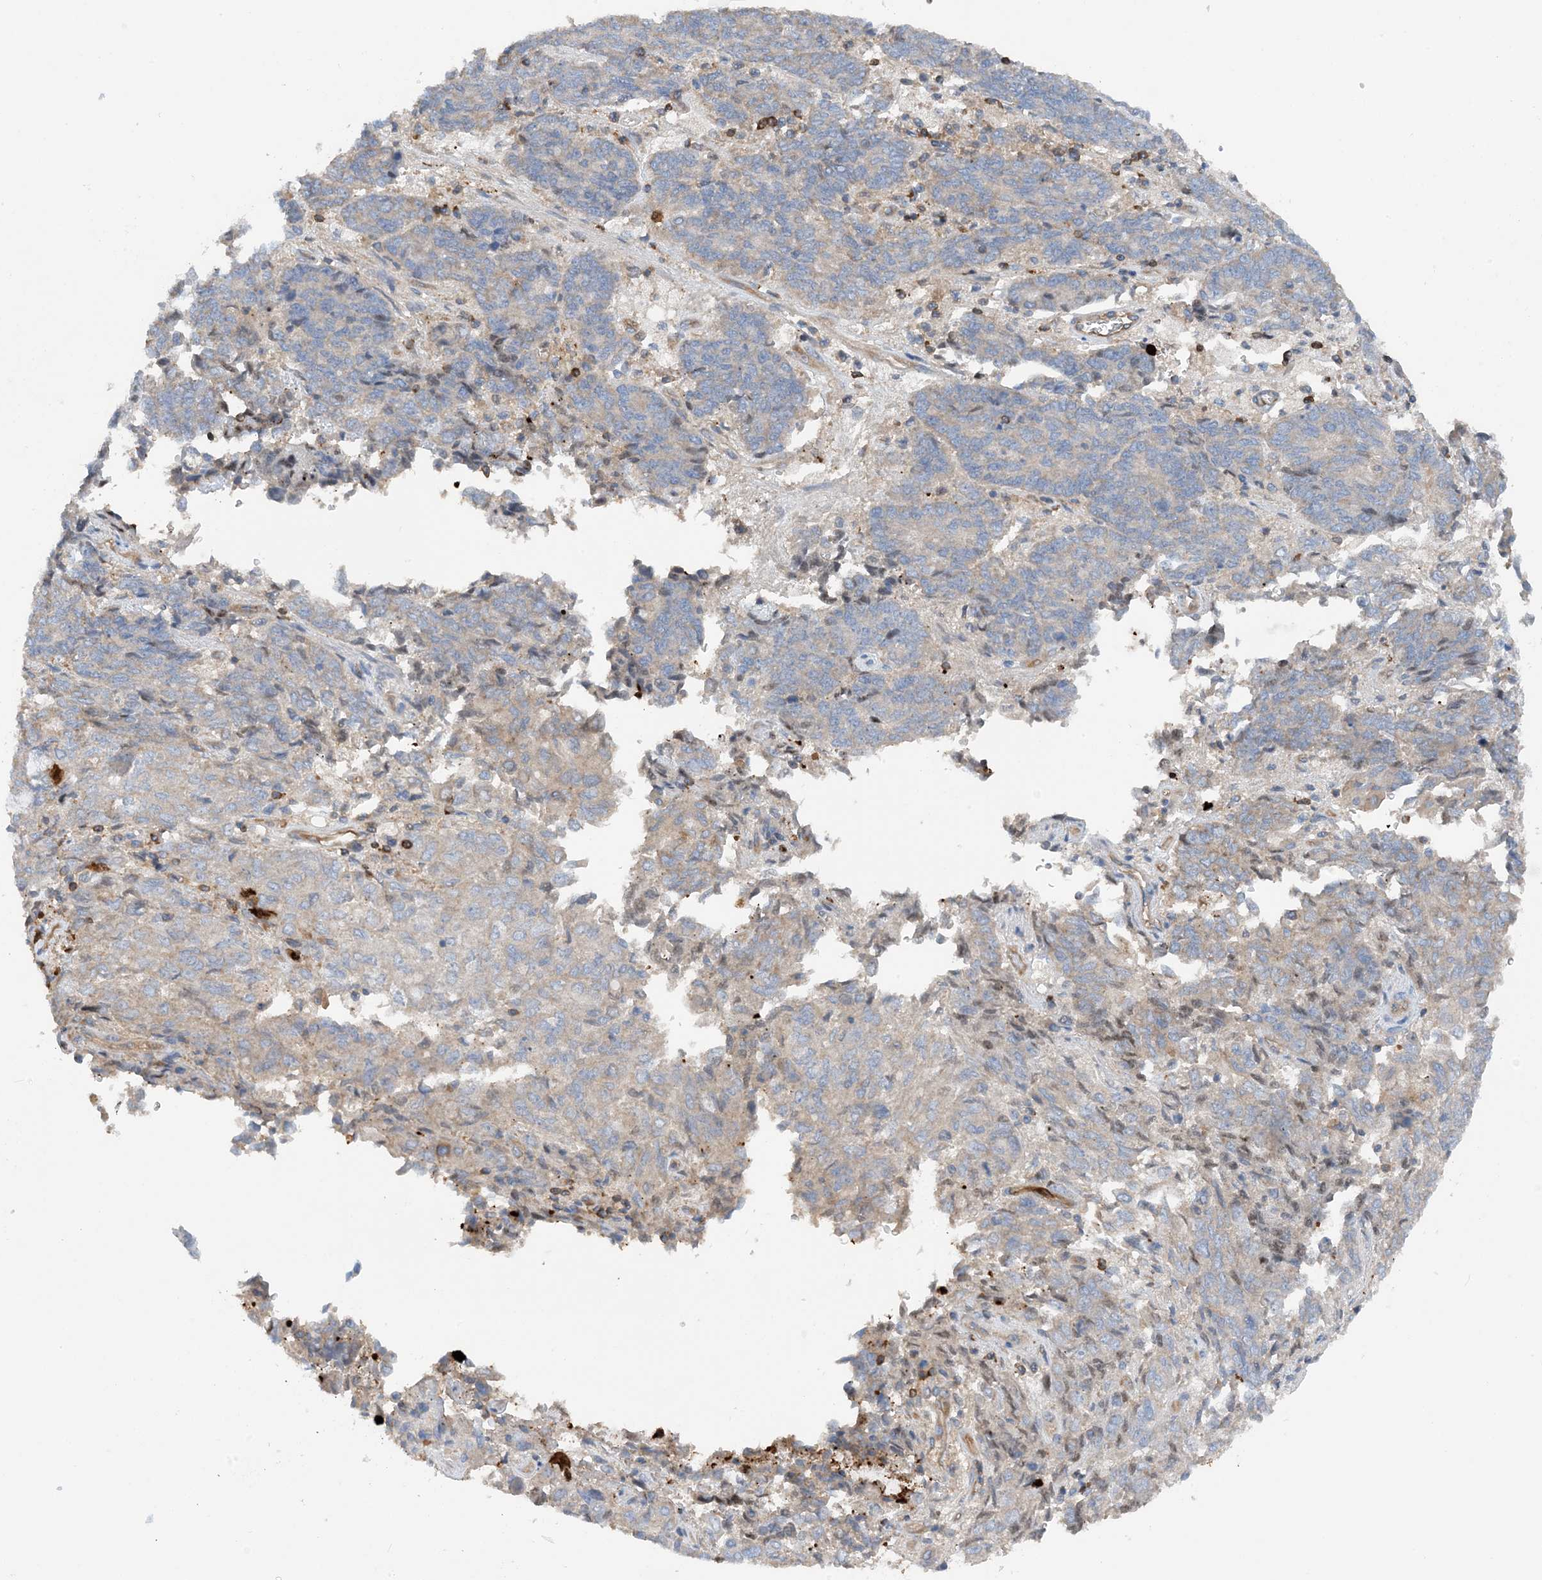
{"staining": {"intensity": "negative", "quantity": "none", "location": "none"}, "tissue": "endometrial cancer", "cell_type": "Tumor cells", "image_type": "cancer", "snomed": [{"axis": "morphology", "description": "Adenocarcinoma, NOS"}, {"axis": "topography", "description": "Endometrium"}], "caption": "Micrograph shows no protein staining in tumor cells of endometrial cancer (adenocarcinoma) tissue.", "gene": "PHACTR2", "patient": {"sex": "female", "age": 80}}